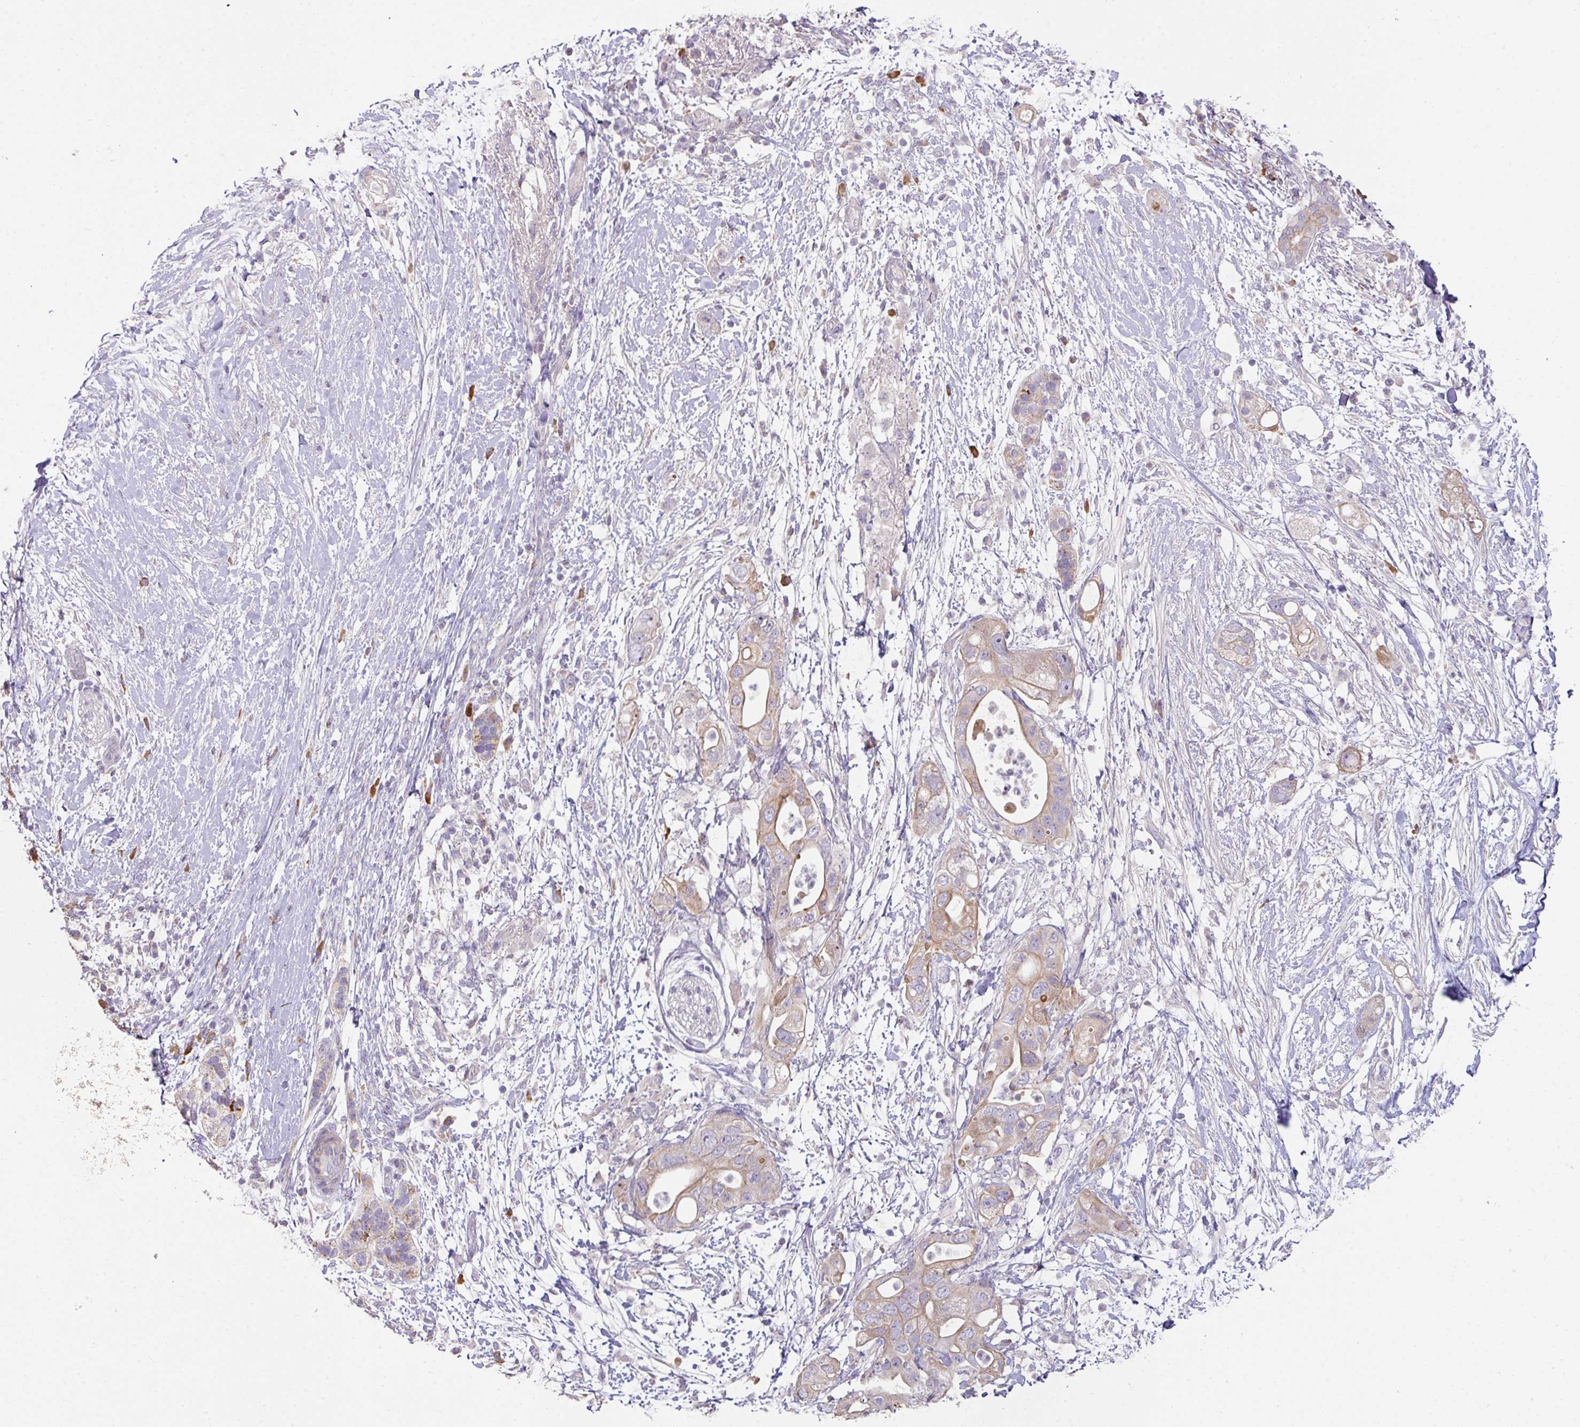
{"staining": {"intensity": "weak", "quantity": "25%-75%", "location": "cytoplasmic/membranous"}, "tissue": "pancreatic cancer", "cell_type": "Tumor cells", "image_type": "cancer", "snomed": [{"axis": "morphology", "description": "Adenocarcinoma, NOS"}, {"axis": "topography", "description": "Pancreas"}], "caption": "Immunohistochemical staining of pancreatic cancer exhibits weak cytoplasmic/membranous protein staining in approximately 25%-75% of tumor cells.", "gene": "ZNF266", "patient": {"sex": "female", "age": 72}}